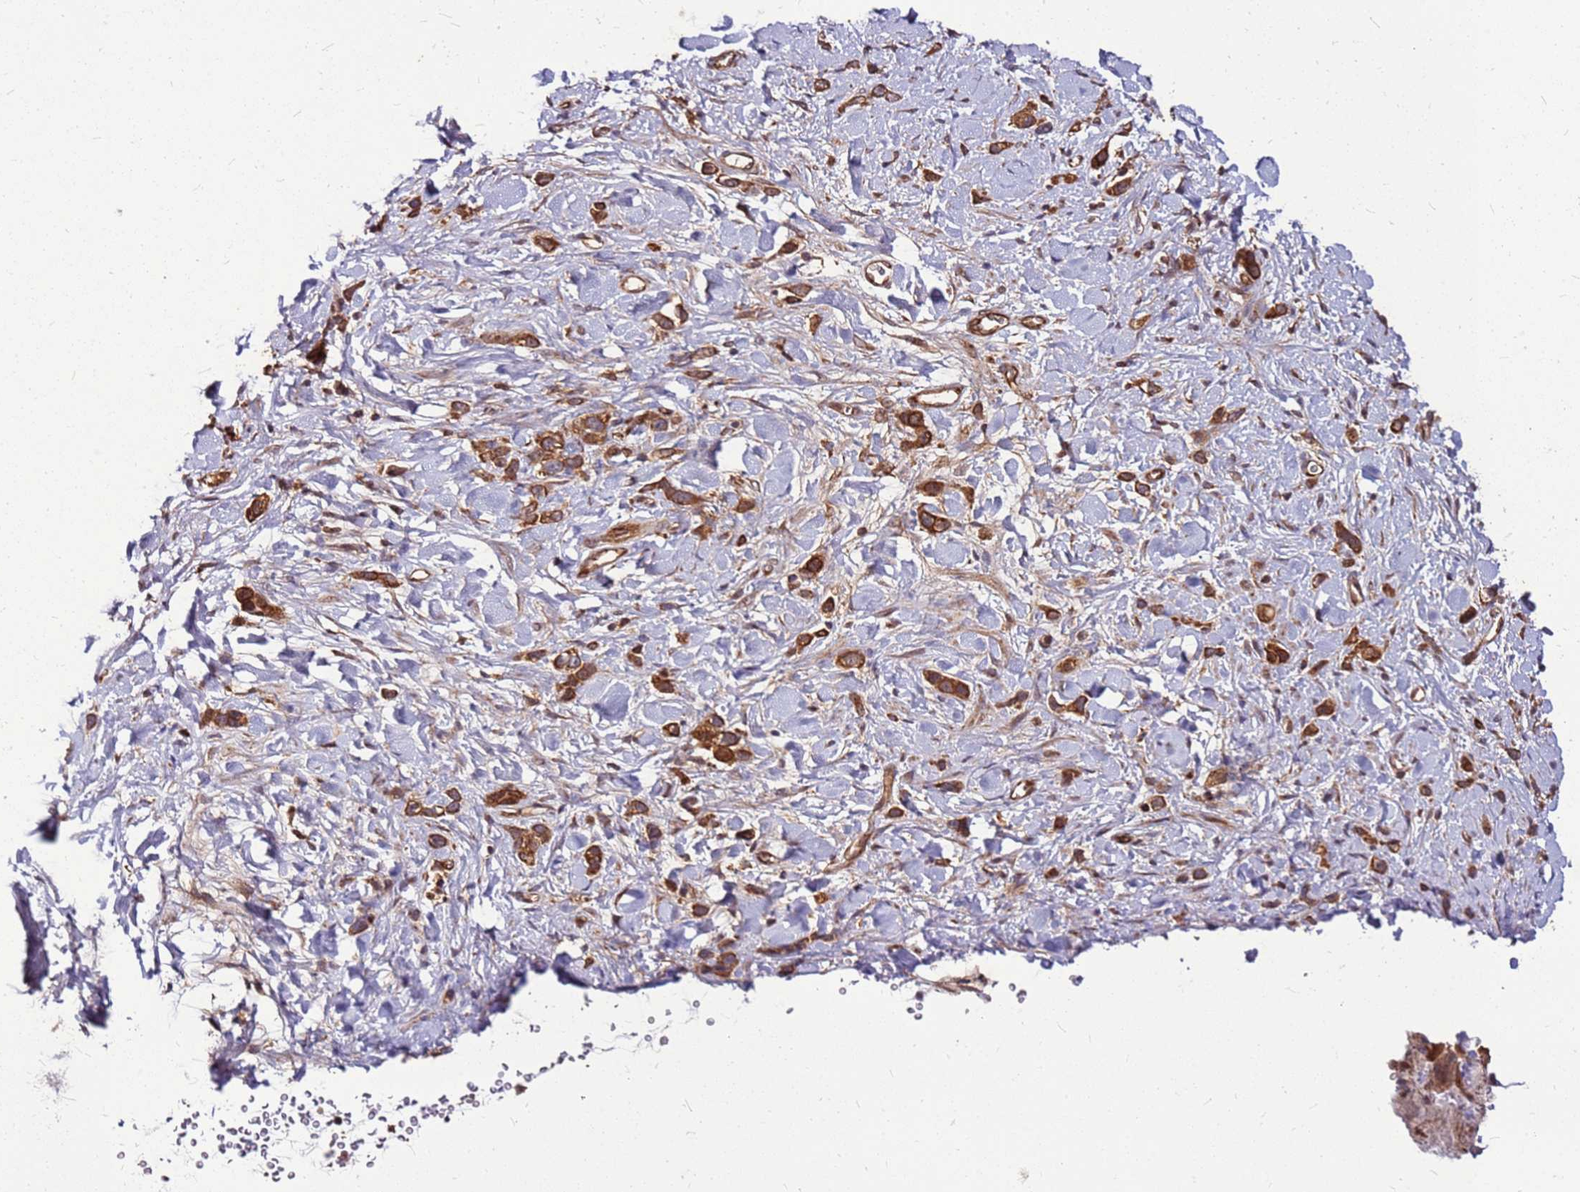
{"staining": {"intensity": "strong", "quantity": ">75%", "location": "cytoplasmic/membranous"}, "tissue": "stomach cancer", "cell_type": "Tumor cells", "image_type": "cancer", "snomed": [{"axis": "morphology", "description": "Adenocarcinoma, NOS"}, {"axis": "topography", "description": "Stomach"}], "caption": "Tumor cells reveal high levels of strong cytoplasmic/membranous positivity in about >75% of cells in stomach adenocarcinoma.", "gene": "LYPLAL1", "patient": {"sex": "female", "age": 65}}